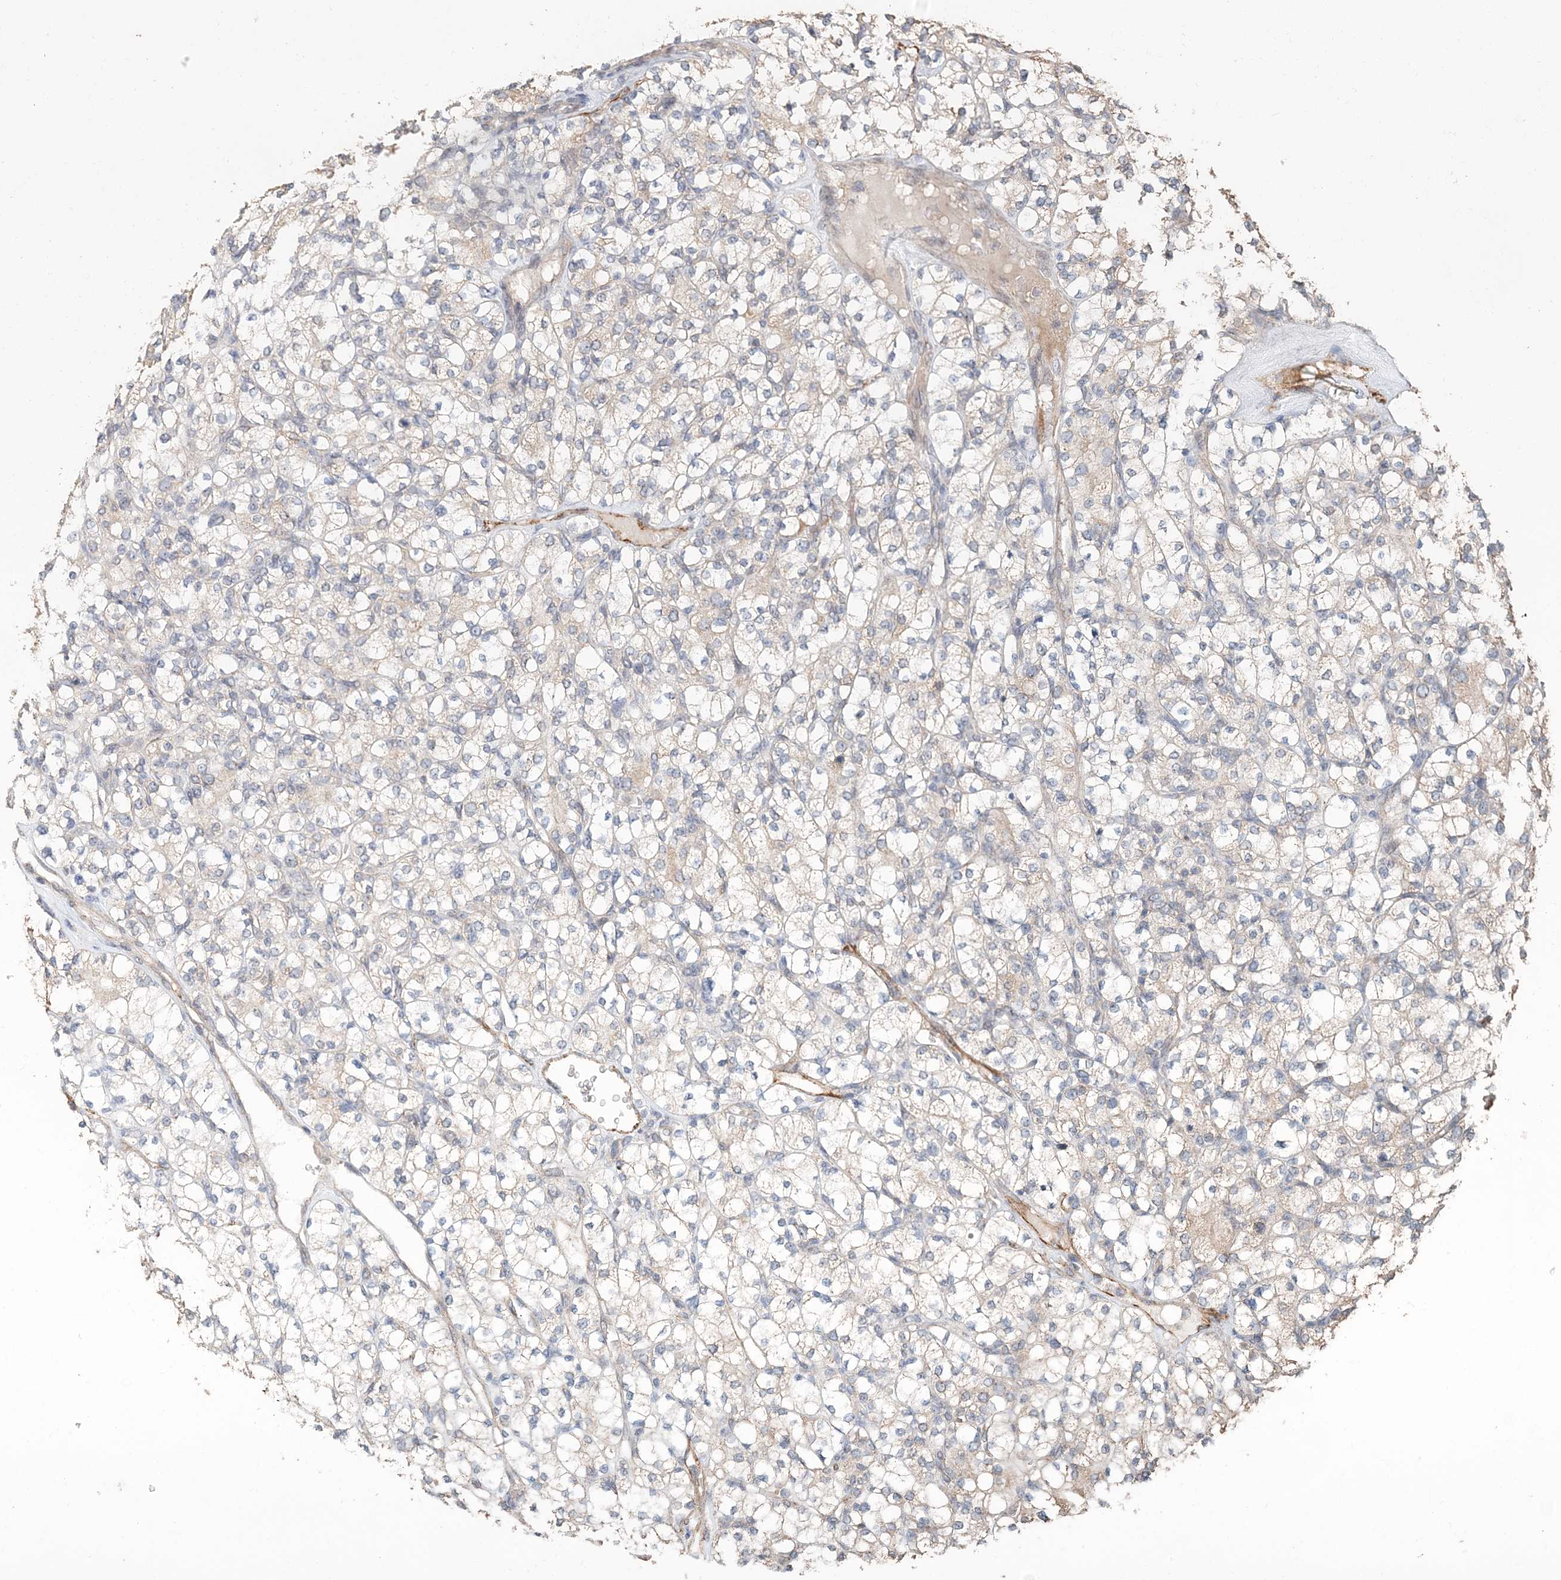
{"staining": {"intensity": "negative", "quantity": "none", "location": "none"}, "tissue": "renal cancer", "cell_type": "Tumor cells", "image_type": "cancer", "snomed": [{"axis": "morphology", "description": "Adenocarcinoma, NOS"}, {"axis": "topography", "description": "Kidney"}], "caption": "Image shows no significant protein positivity in tumor cells of renal adenocarcinoma.", "gene": "FBXO38", "patient": {"sex": "male", "age": 77}}